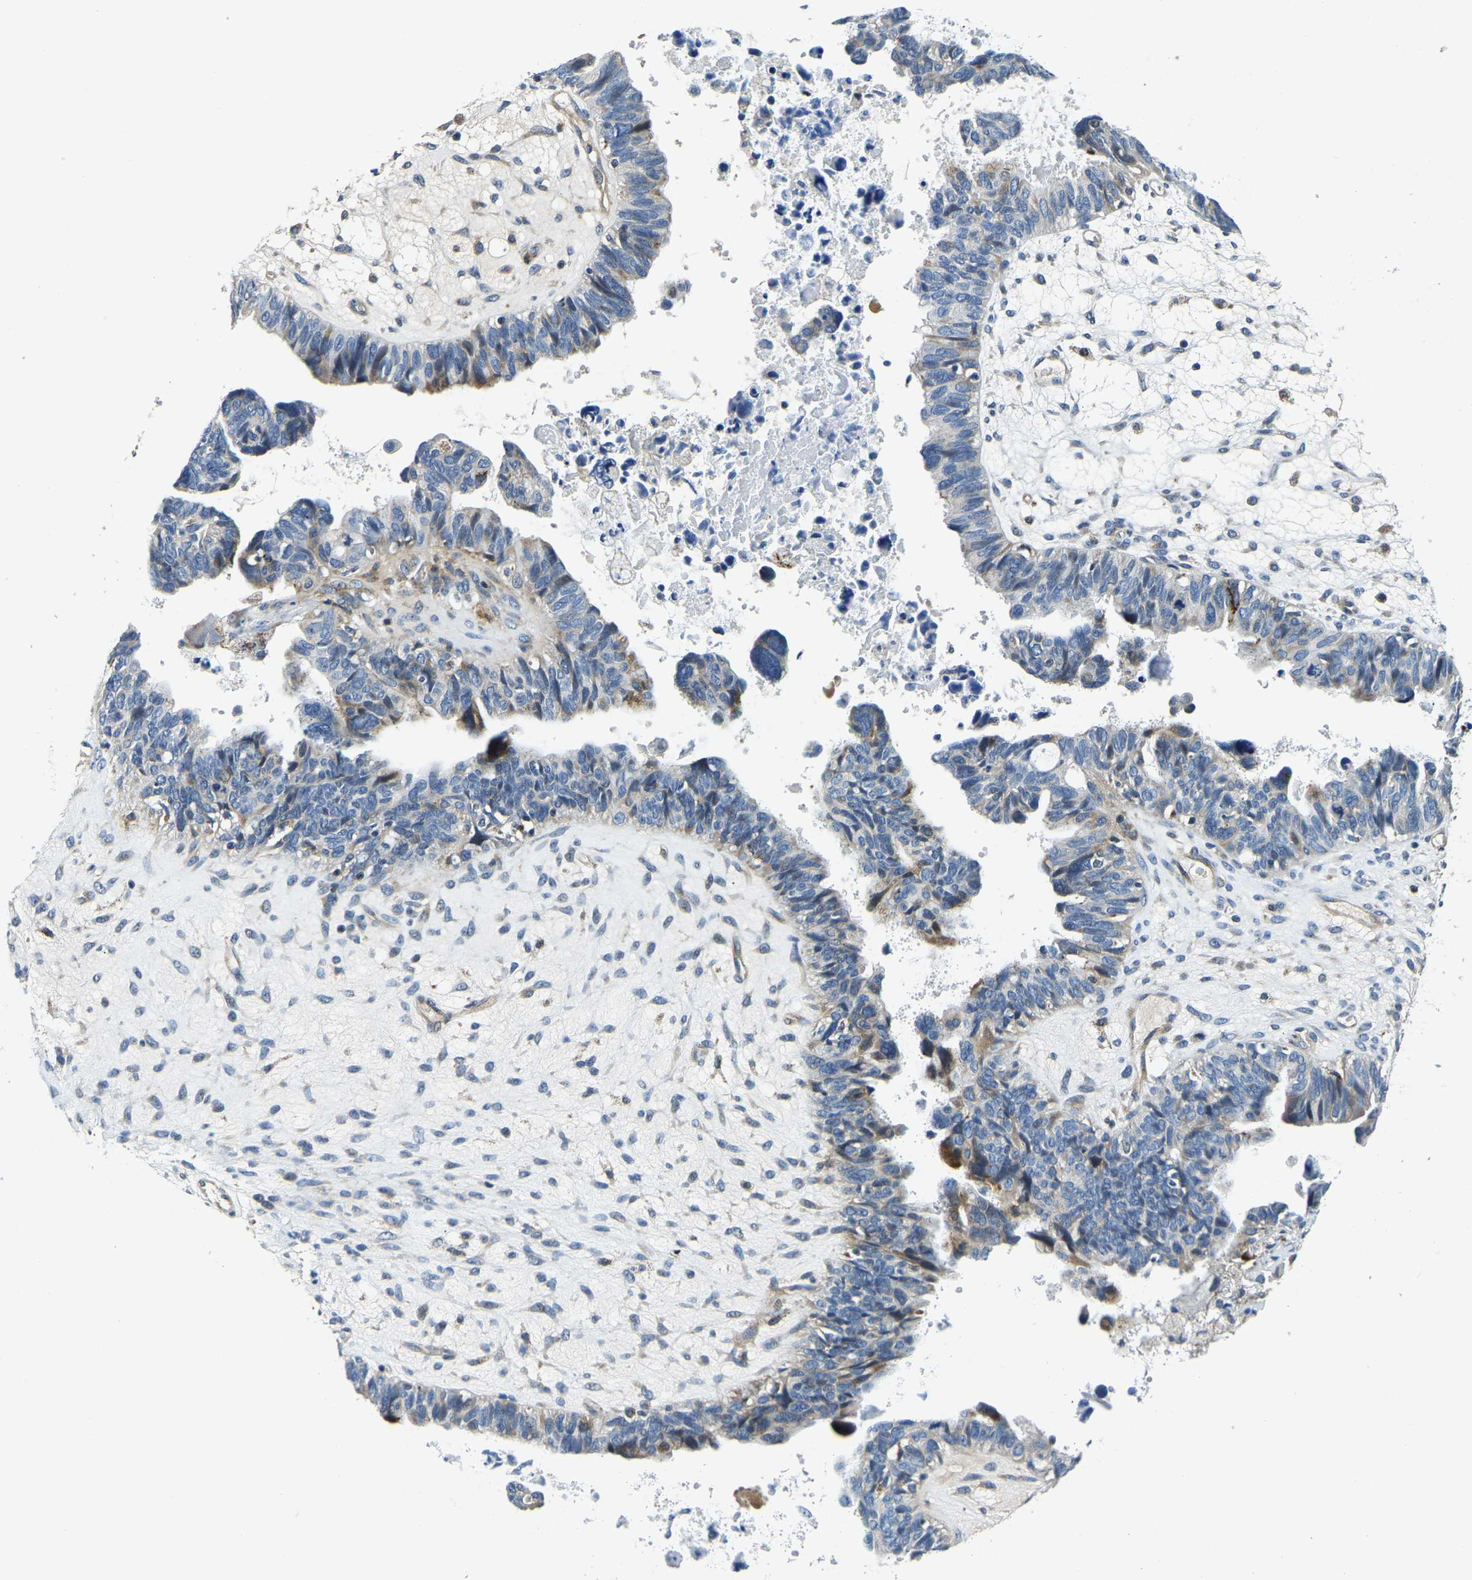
{"staining": {"intensity": "moderate", "quantity": "<25%", "location": "cytoplasmic/membranous"}, "tissue": "ovarian cancer", "cell_type": "Tumor cells", "image_type": "cancer", "snomed": [{"axis": "morphology", "description": "Cystadenocarcinoma, serous, NOS"}, {"axis": "topography", "description": "Ovary"}], "caption": "Protein staining shows moderate cytoplasmic/membranous staining in about <25% of tumor cells in ovarian cancer (serous cystadenocarcinoma).", "gene": "RNF39", "patient": {"sex": "female", "age": 79}}